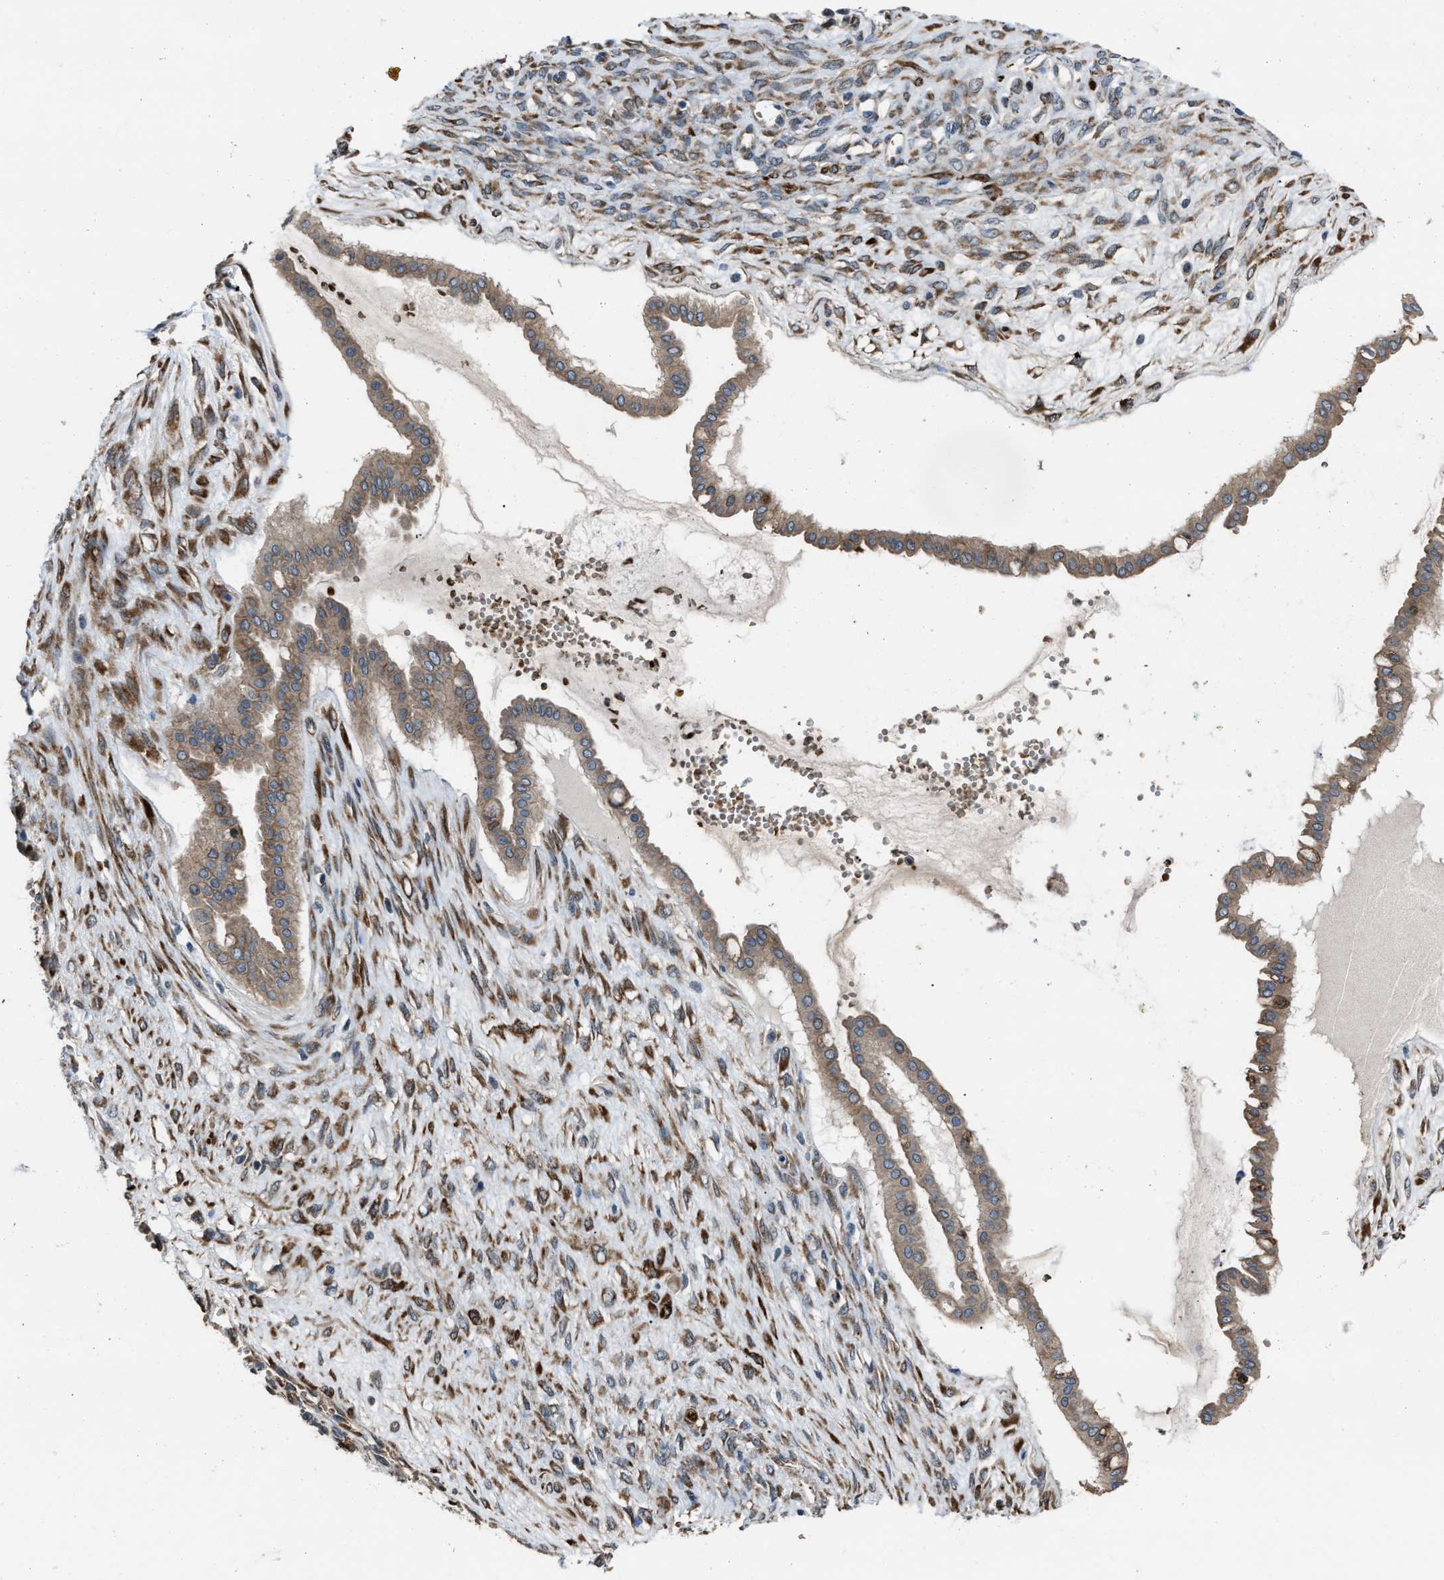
{"staining": {"intensity": "moderate", "quantity": ">75%", "location": "cytoplasmic/membranous"}, "tissue": "ovarian cancer", "cell_type": "Tumor cells", "image_type": "cancer", "snomed": [{"axis": "morphology", "description": "Cystadenocarcinoma, mucinous, NOS"}, {"axis": "topography", "description": "Ovary"}], "caption": "Ovarian mucinous cystadenocarcinoma stained with a brown dye shows moderate cytoplasmic/membranous positive positivity in about >75% of tumor cells.", "gene": "SELENOM", "patient": {"sex": "female", "age": 73}}